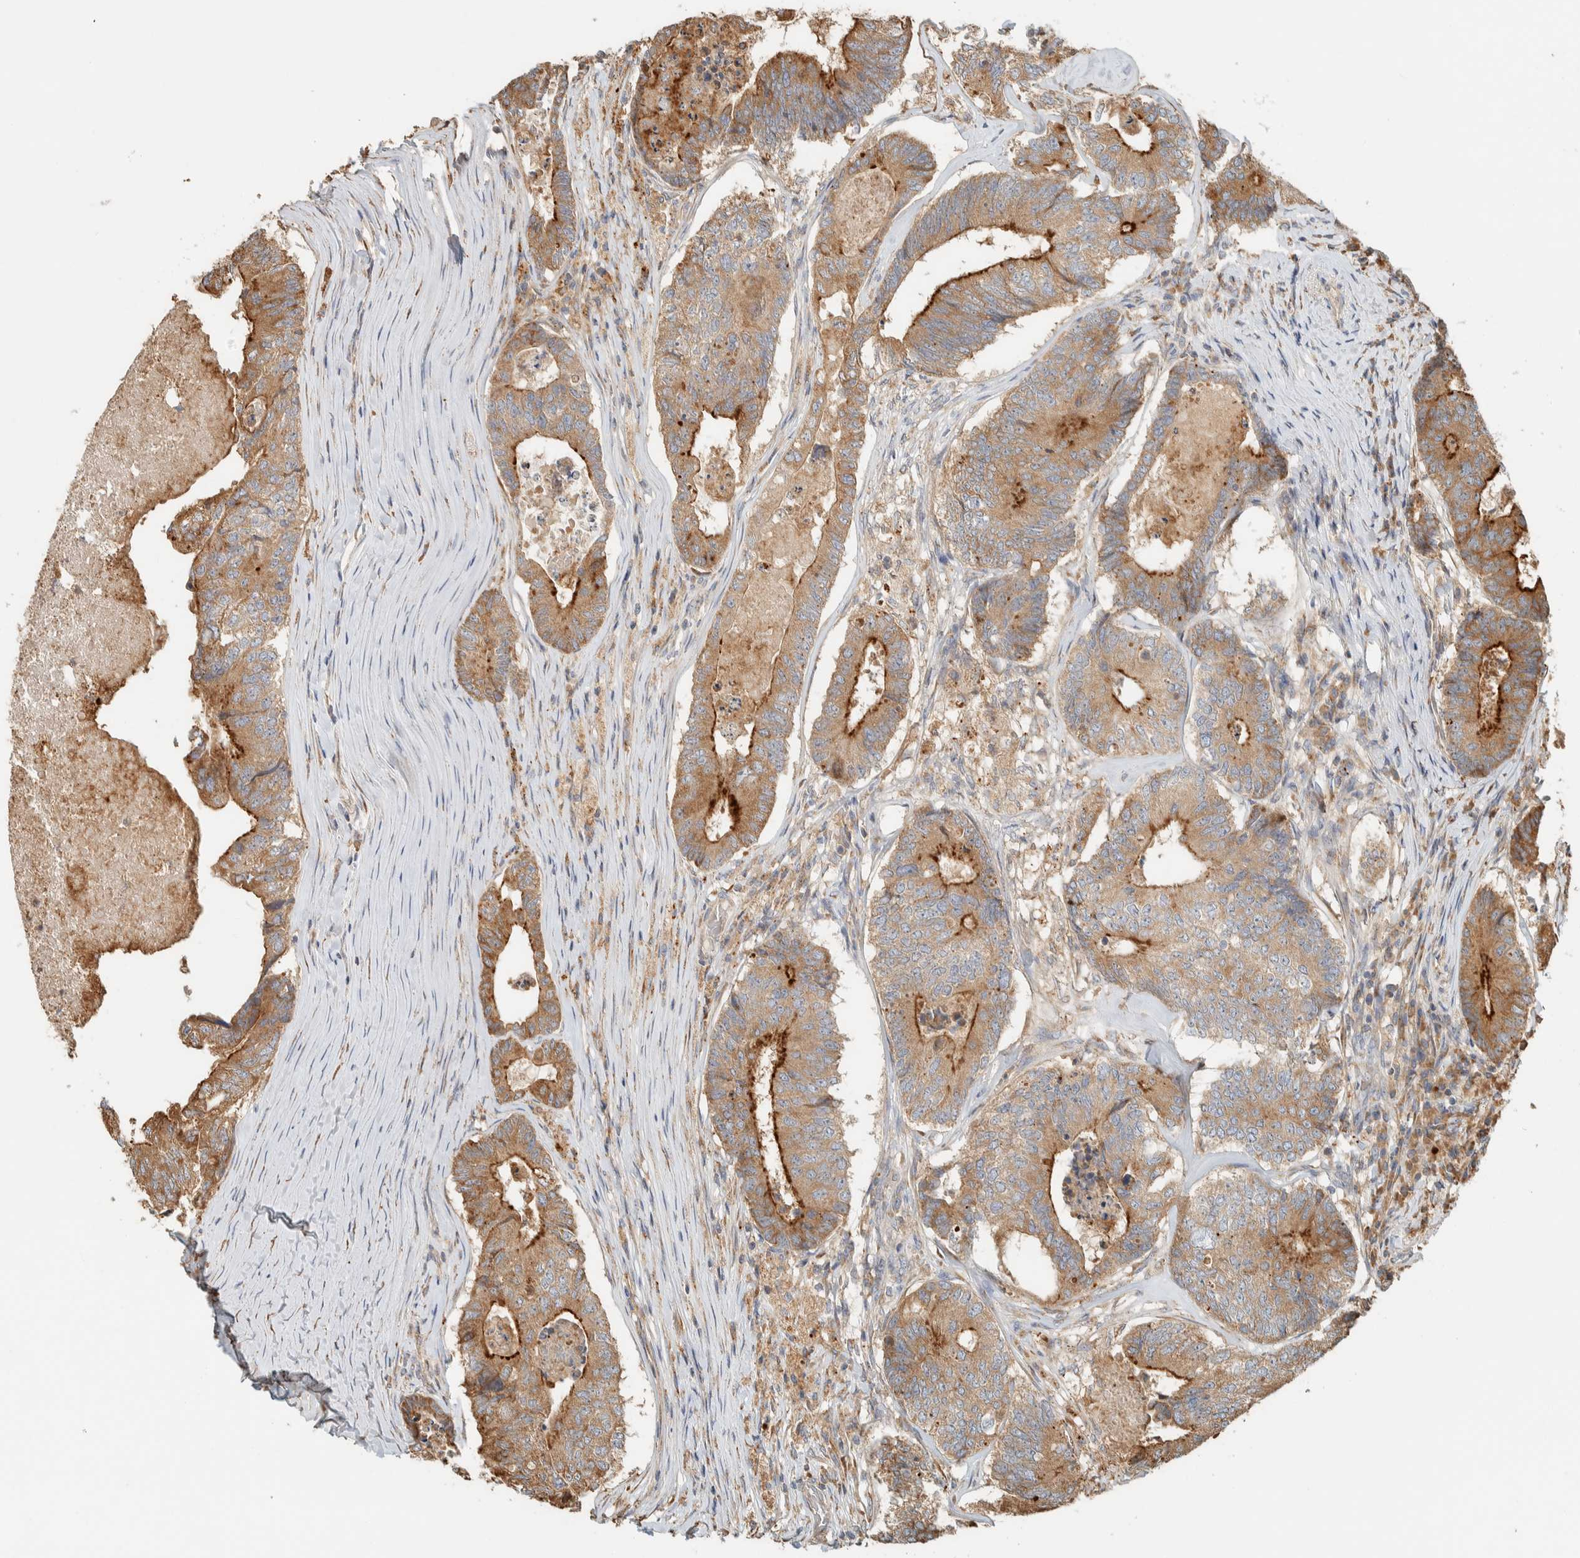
{"staining": {"intensity": "moderate", "quantity": ">75%", "location": "cytoplasmic/membranous"}, "tissue": "colorectal cancer", "cell_type": "Tumor cells", "image_type": "cancer", "snomed": [{"axis": "morphology", "description": "Adenocarcinoma, NOS"}, {"axis": "topography", "description": "Colon"}], "caption": "Brown immunohistochemical staining in human colorectal cancer shows moderate cytoplasmic/membranous expression in approximately >75% of tumor cells.", "gene": "RAB11FIP1", "patient": {"sex": "female", "age": 67}}